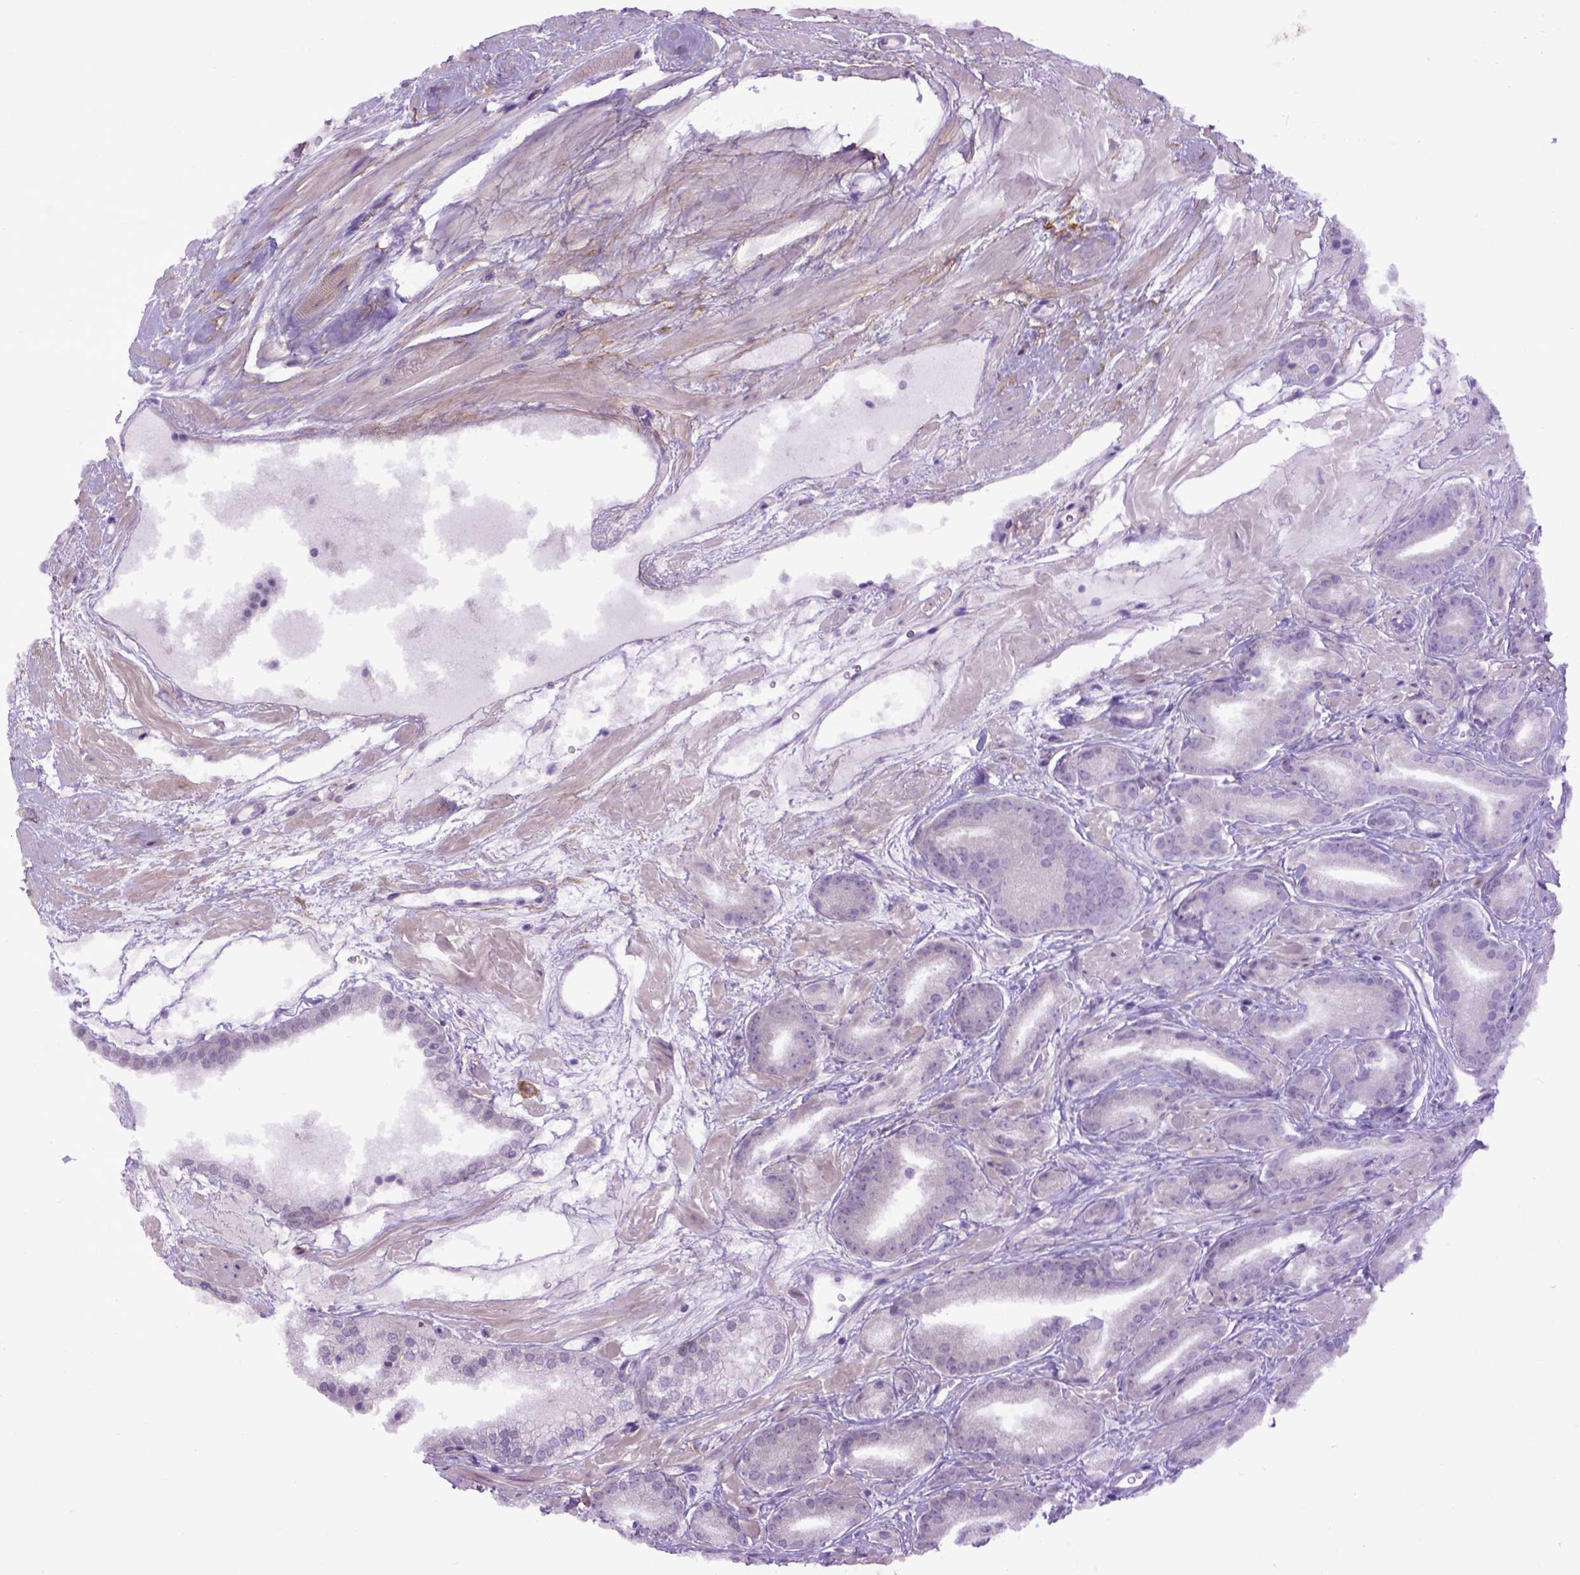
{"staining": {"intensity": "negative", "quantity": "none", "location": "none"}, "tissue": "prostate cancer", "cell_type": "Tumor cells", "image_type": "cancer", "snomed": [{"axis": "morphology", "description": "Adenocarcinoma, High grade"}, {"axis": "topography", "description": "Prostate"}], "caption": "The immunohistochemistry histopathology image has no significant positivity in tumor cells of prostate cancer tissue.", "gene": "EMILIN3", "patient": {"sex": "male", "age": 56}}